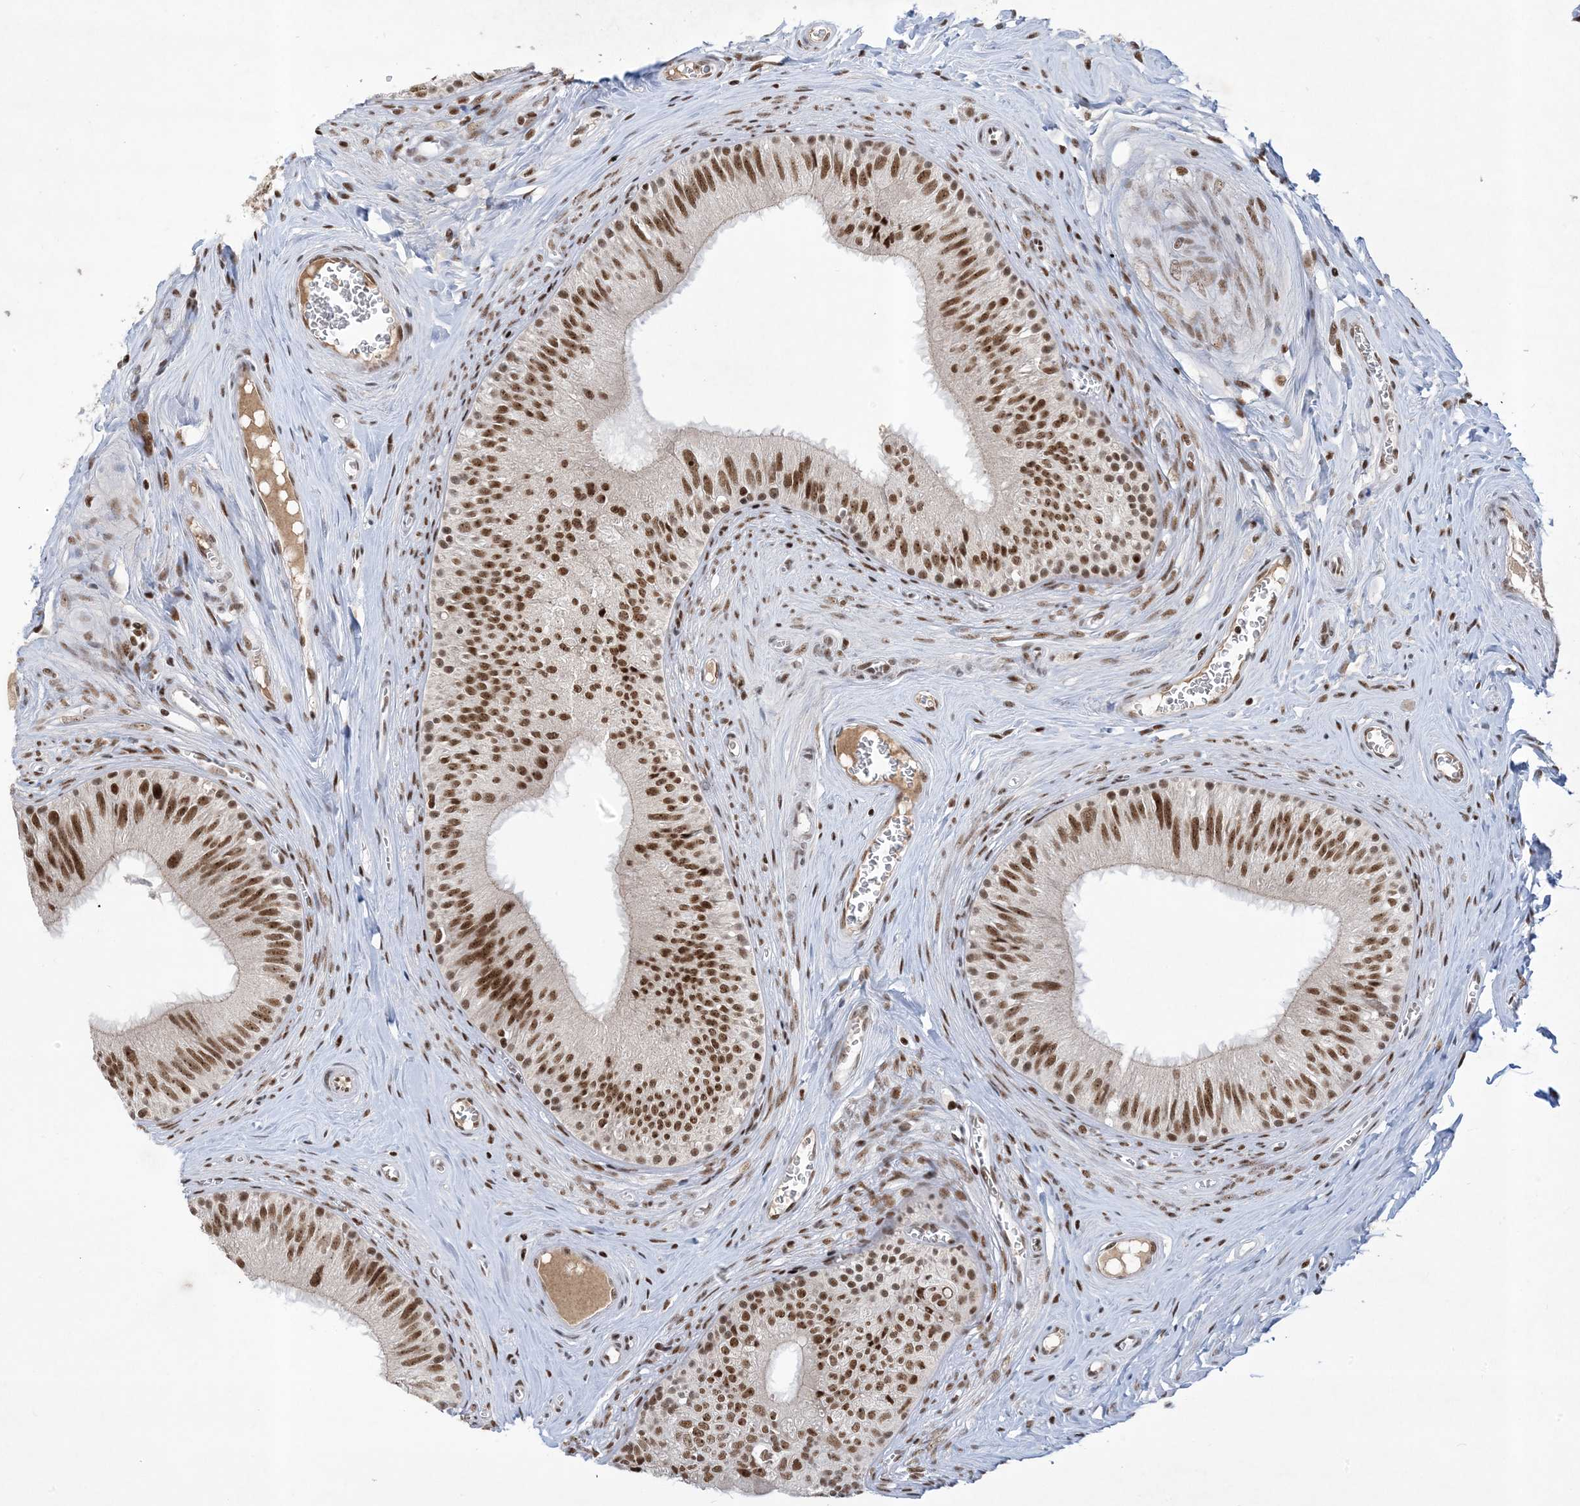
{"staining": {"intensity": "strong", "quantity": ">75%", "location": "nuclear"}, "tissue": "epididymis", "cell_type": "Glandular cells", "image_type": "normal", "snomed": [{"axis": "morphology", "description": "Normal tissue, NOS"}, {"axis": "topography", "description": "Epididymis"}], "caption": "Immunohistochemistry (IHC) staining of benign epididymis, which reveals high levels of strong nuclear expression in approximately >75% of glandular cells indicating strong nuclear protein staining. The staining was performed using DAB (3,3'-diaminobenzidine) (brown) for protein detection and nuclei were counterstained in hematoxylin (blue).", "gene": "PPIL2", "patient": {"sex": "male", "age": 46}}